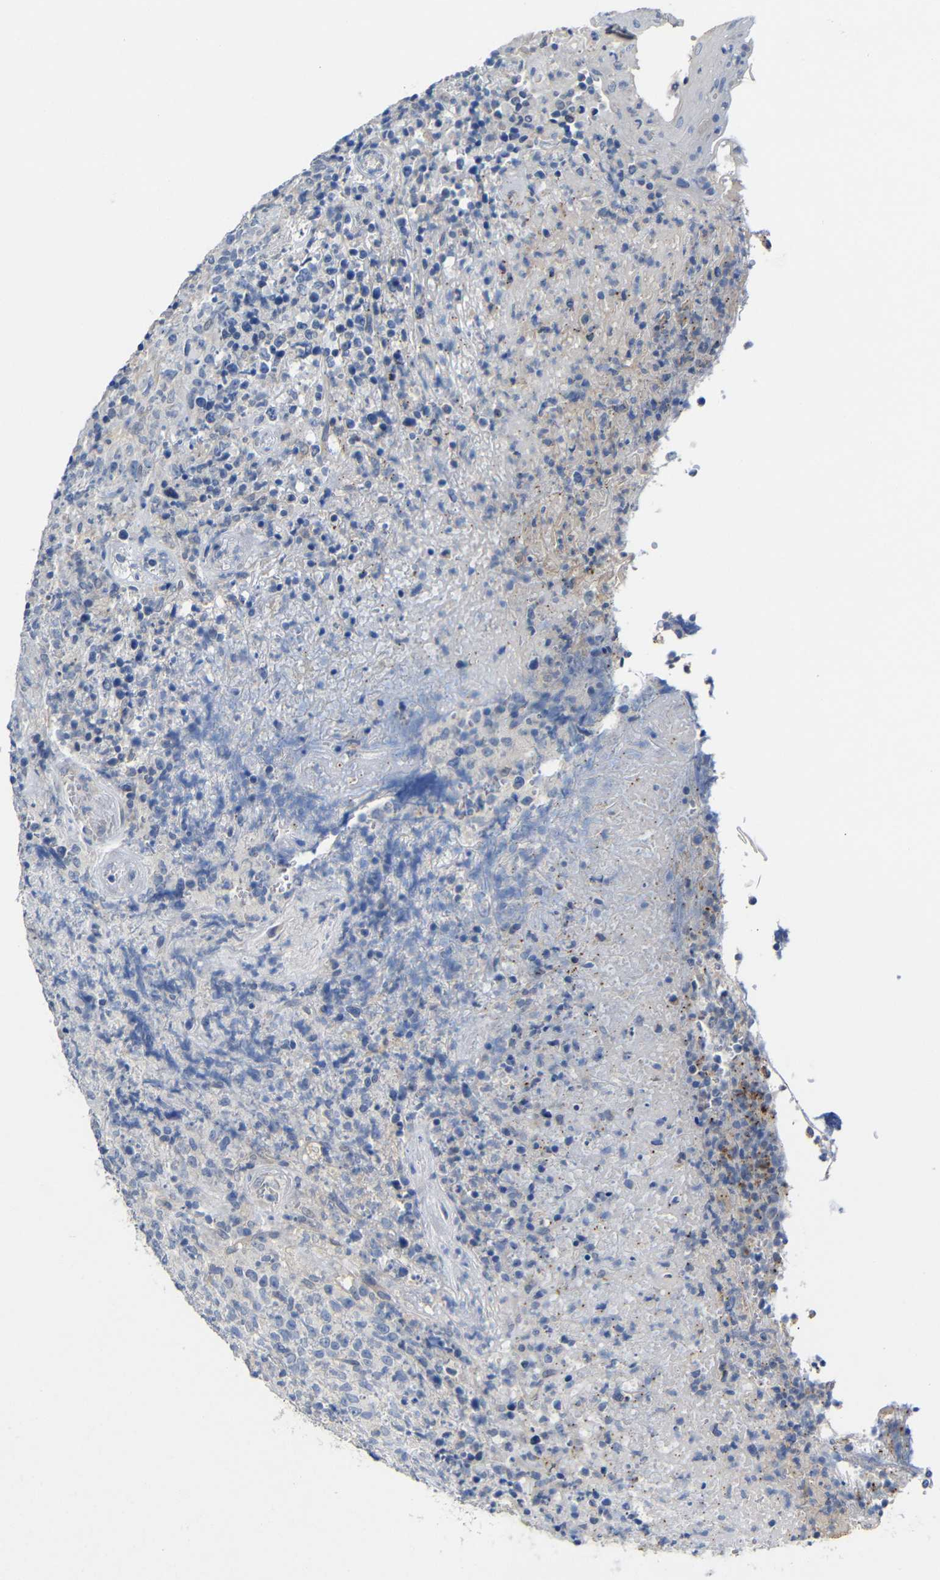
{"staining": {"intensity": "negative", "quantity": "none", "location": "none"}, "tissue": "lymphoma", "cell_type": "Tumor cells", "image_type": "cancer", "snomed": [{"axis": "morphology", "description": "Malignant lymphoma, non-Hodgkin's type, High grade"}, {"axis": "topography", "description": "Tonsil"}], "caption": "Histopathology image shows no significant protein positivity in tumor cells of lymphoma. The staining is performed using DAB (3,3'-diaminobenzidine) brown chromogen with nuclei counter-stained in using hematoxylin.", "gene": "HNF1A", "patient": {"sex": "female", "age": 36}}